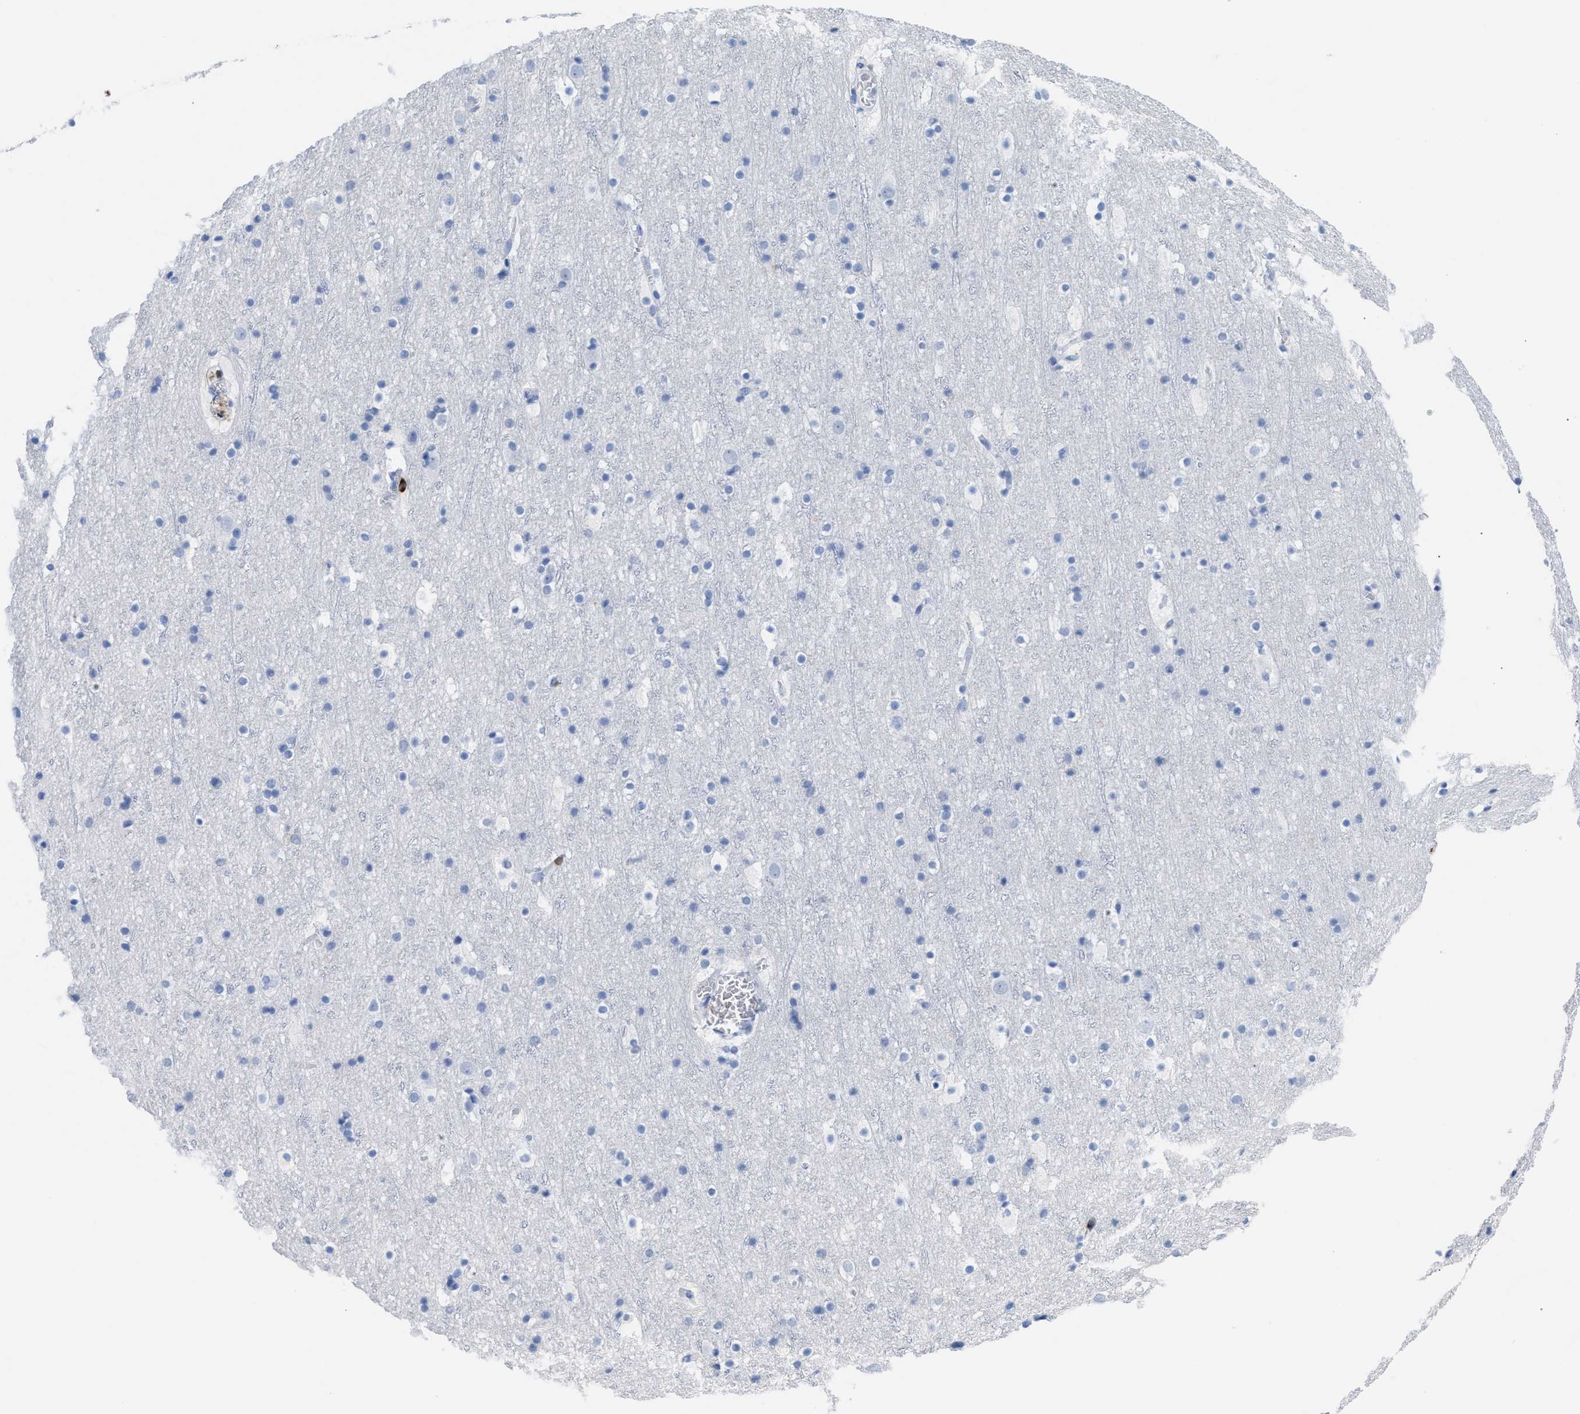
{"staining": {"intensity": "negative", "quantity": "none", "location": "none"}, "tissue": "cerebral cortex", "cell_type": "Endothelial cells", "image_type": "normal", "snomed": [{"axis": "morphology", "description": "Normal tissue, NOS"}, {"axis": "topography", "description": "Cerebral cortex"}], "caption": "This image is of unremarkable cerebral cortex stained with IHC to label a protein in brown with the nuclei are counter-stained blue. There is no expression in endothelial cells.", "gene": "LCP1", "patient": {"sex": "male", "age": 45}}